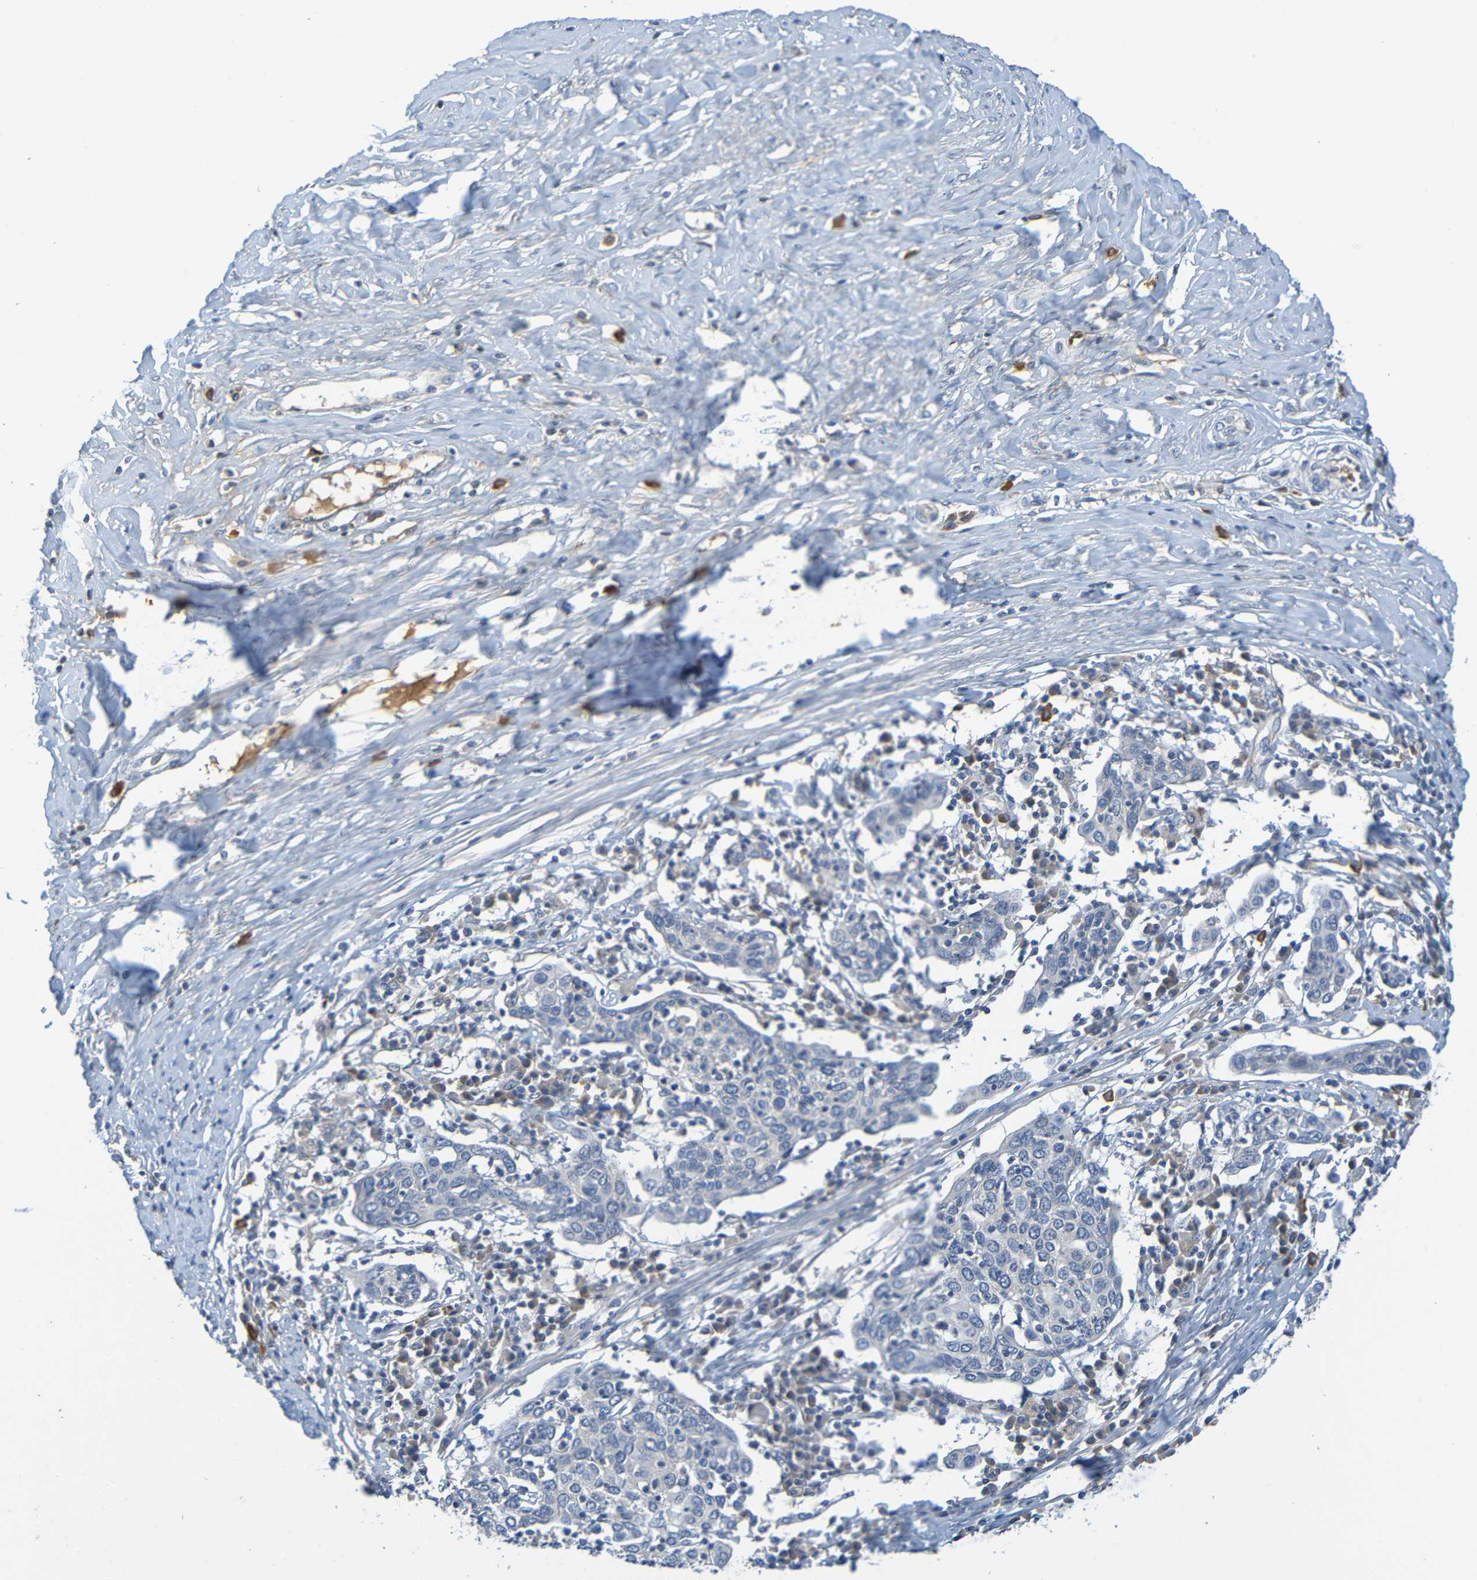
{"staining": {"intensity": "negative", "quantity": "none", "location": "none"}, "tissue": "cervical cancer", "cell_type": "Tumor cells", "image_type": "cancer", "snomed": [{"axis": "morphology", "description": "Squamous cell carcinoma, NOS"}, {"axis": "topography", "description": "Cervix"}], "caption": "The histopathology image displays no significant positivity in tumor cells of cervical squamous cell carcinoma. (Immunohistochemistry (ihc), brightfield microscopy, high magnification).", "gene": "C1QA", "patient": {"sex": "female", "age": 40}}